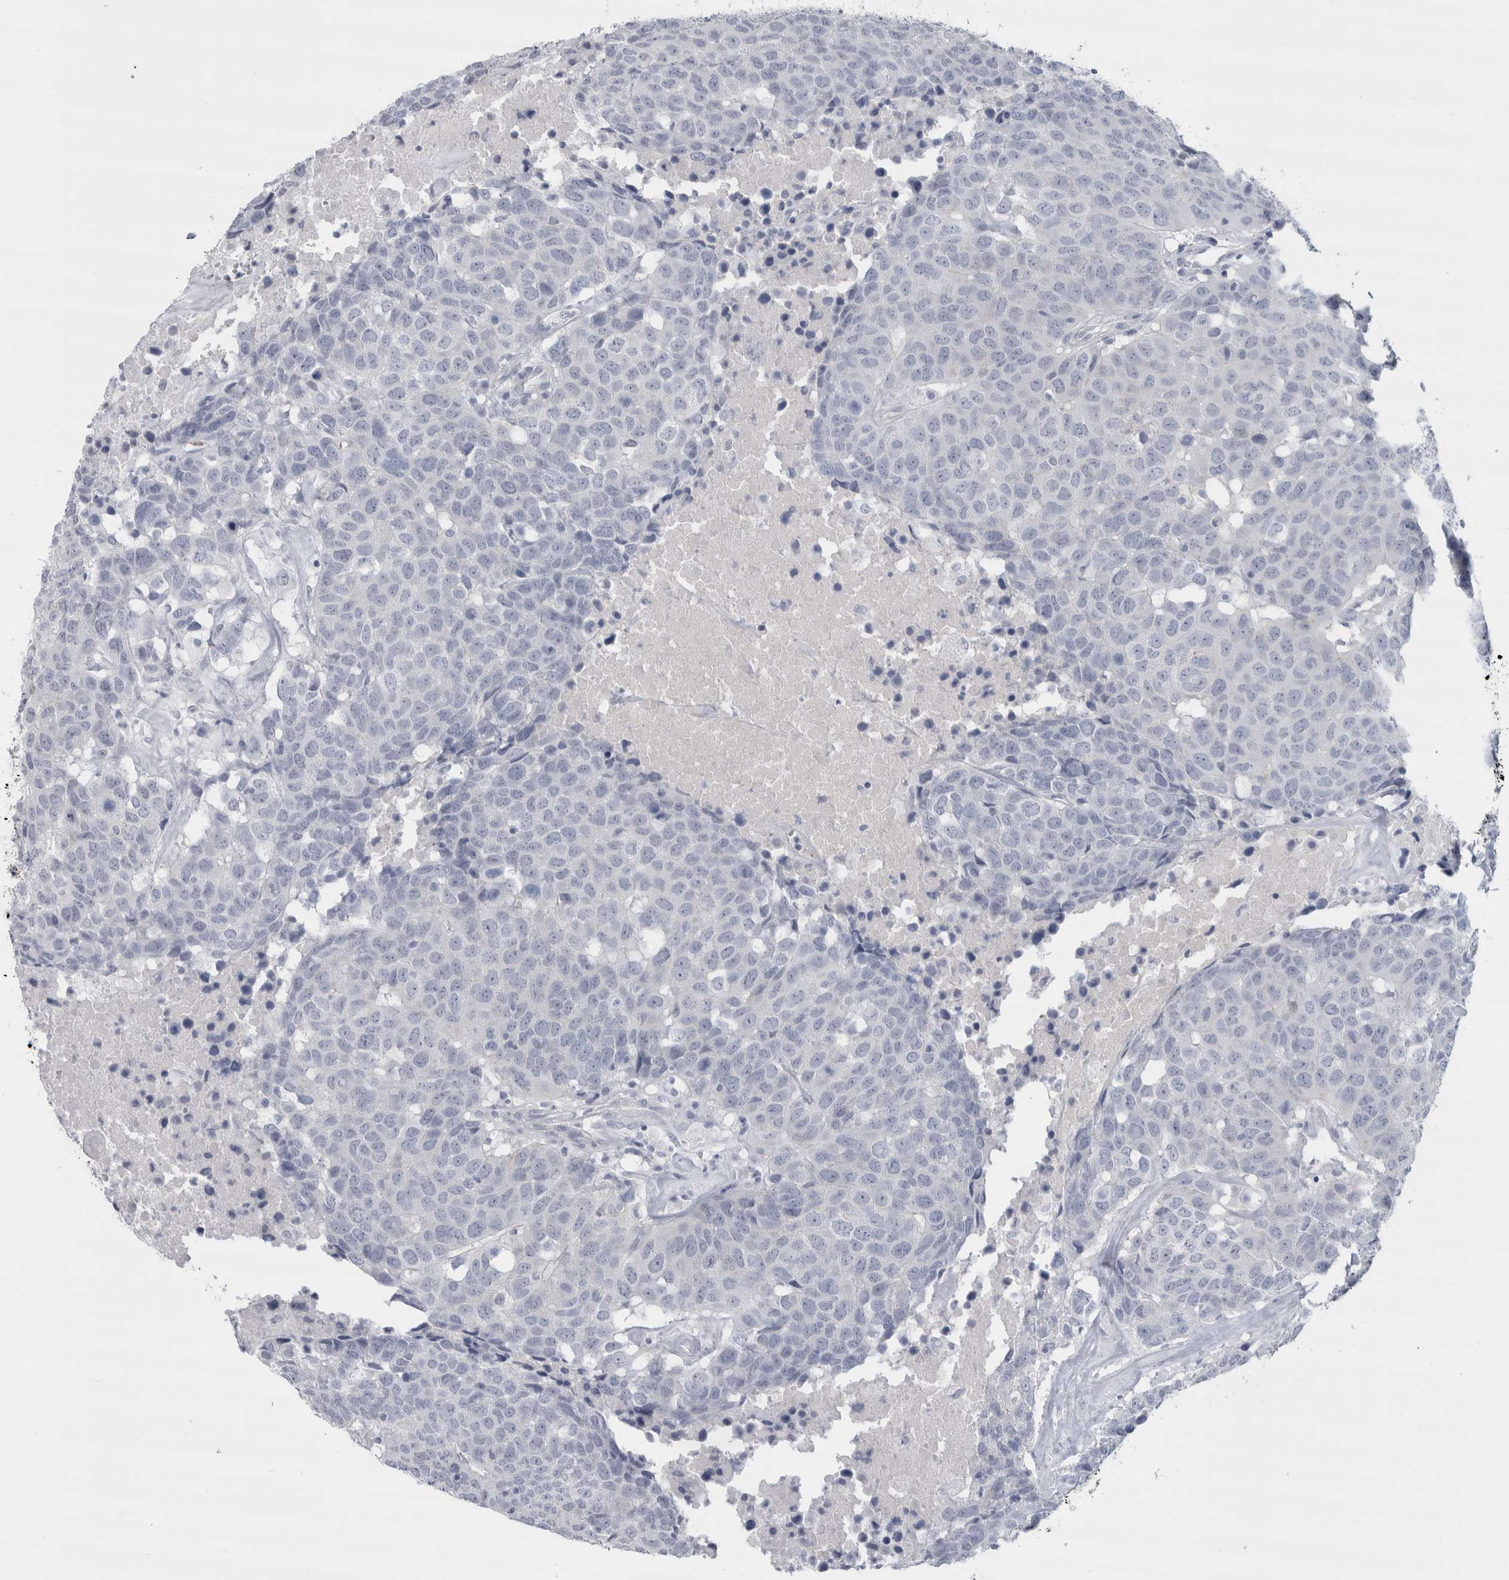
{"staining": {"intensity": "negative", "quantity": "none", "location": "none"}, "tissue": "head and neck cancer", "cell_type": "Tumor cells", "image_type": "cancer", "snomed": [{"axis": "morphology", "description": "Squamous cell carcinoma, NOS"}, {"axis": "topography", "description": "Head-Neck"}], "caption": "This is a histopathology image of immunohistochemistry (IHC) staining of head and neck cancer (squamous cell carcinoma), which shows no expression in tumor cells. (DAB (3,3'-diaminobenzidine) immunohistochemistry visualized using brightfield microscopy, high magnification).", "gene": "CDH17", "patient": {"sex": "male", "age": 66}}